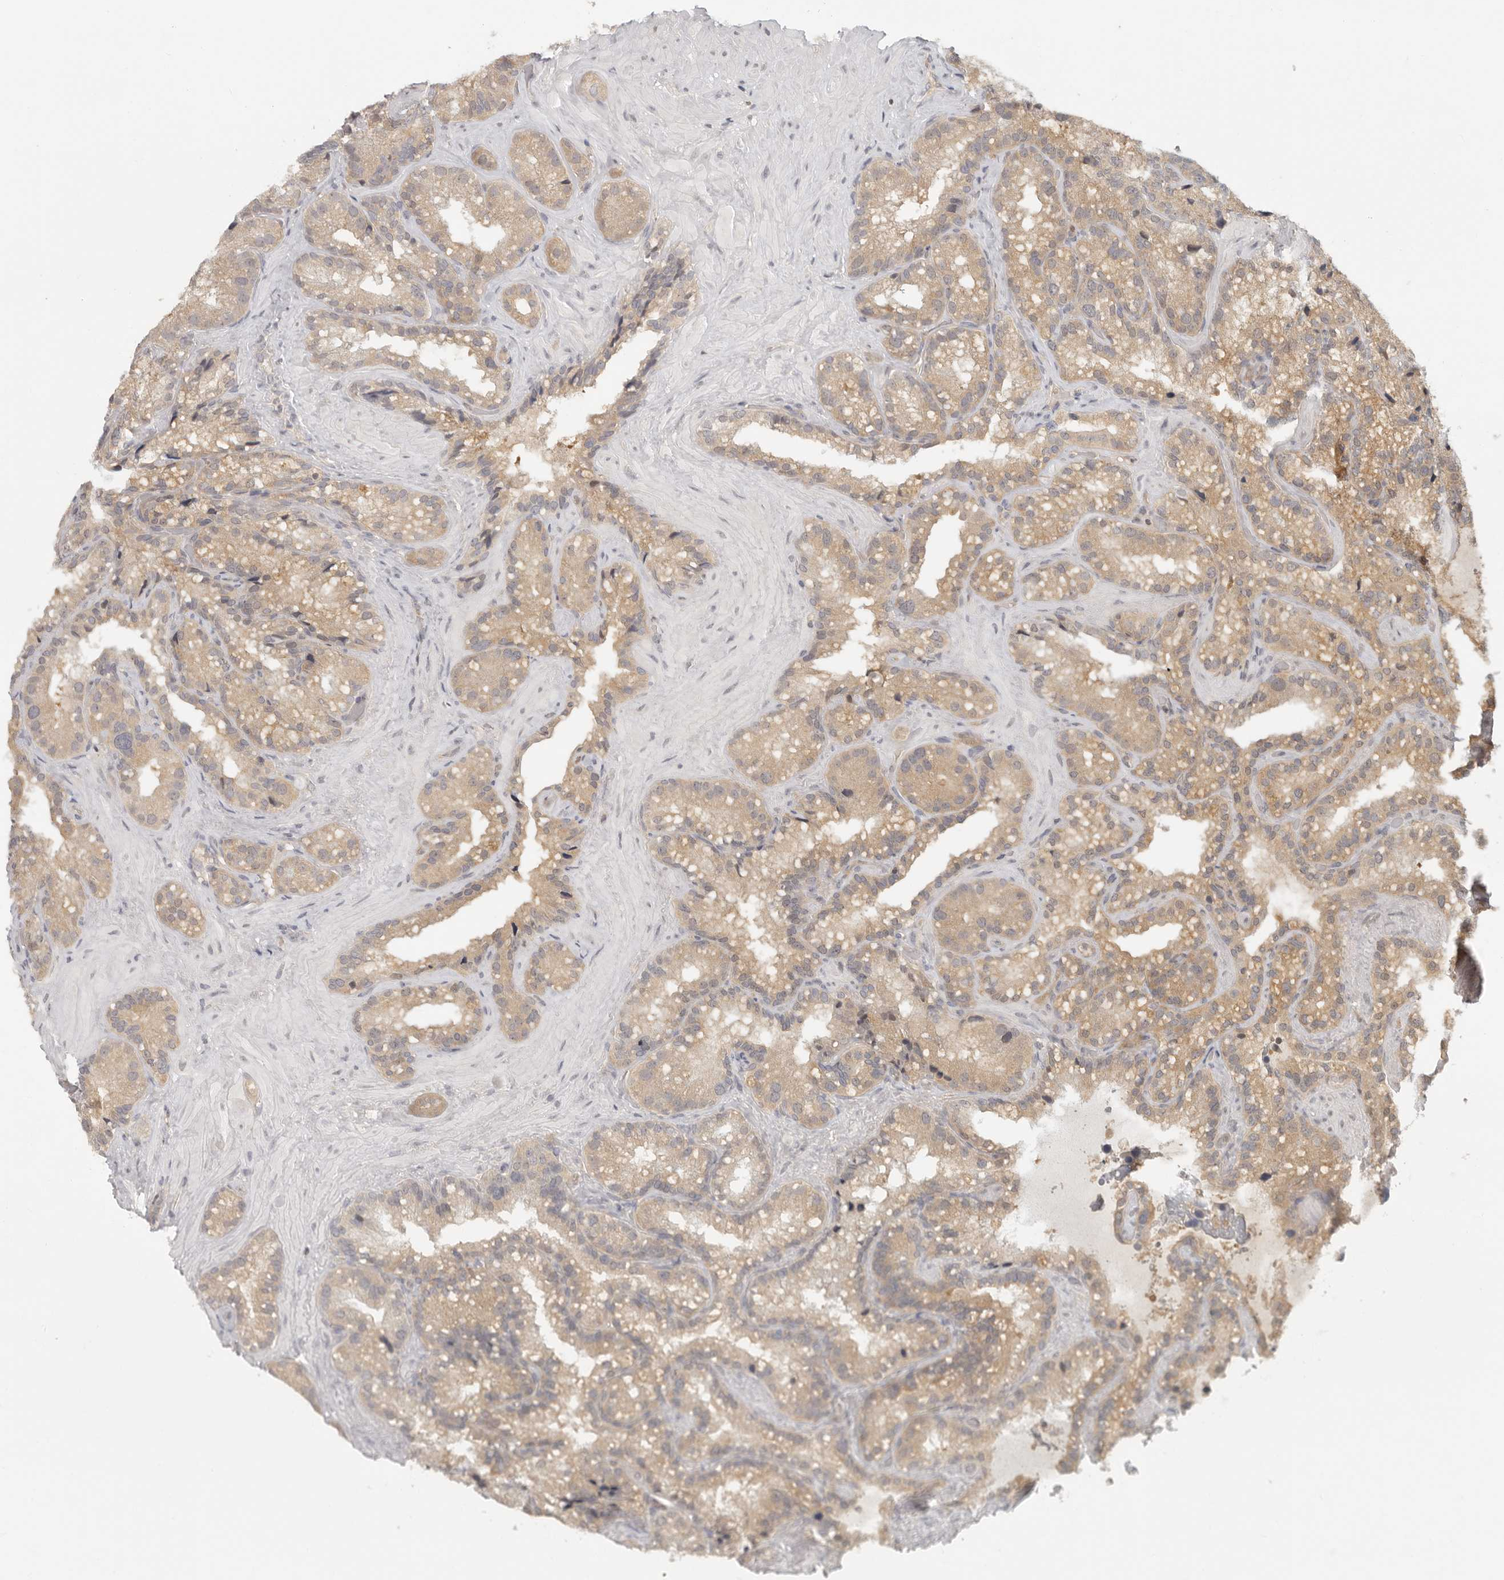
{"staining": {"intensity": "weak", "quantity": ">75%", "location": "cytoplasmic/membranous,nuclear"}, "tissue": "seminal vesicle", "cell_type": "Glandular cells", "image_type": "normal", "snomed": [{"axis": "morphology", "description": "Normal tissue, NOS"}, {"axis": "topography", "description": "Prostate"}, {"axis": "topography", "description": "Seminal veicle"}], "caption": "Unremarkable seminal vesicle reveals weak cytoplasmic/membranous,nuclear expression in about >75% of glandular cells (brown staining indicates protein expression, while blue staining denotes nuclei)..", "gene": "PSMA5", "patient": {"sex": "male", "age": 68}}